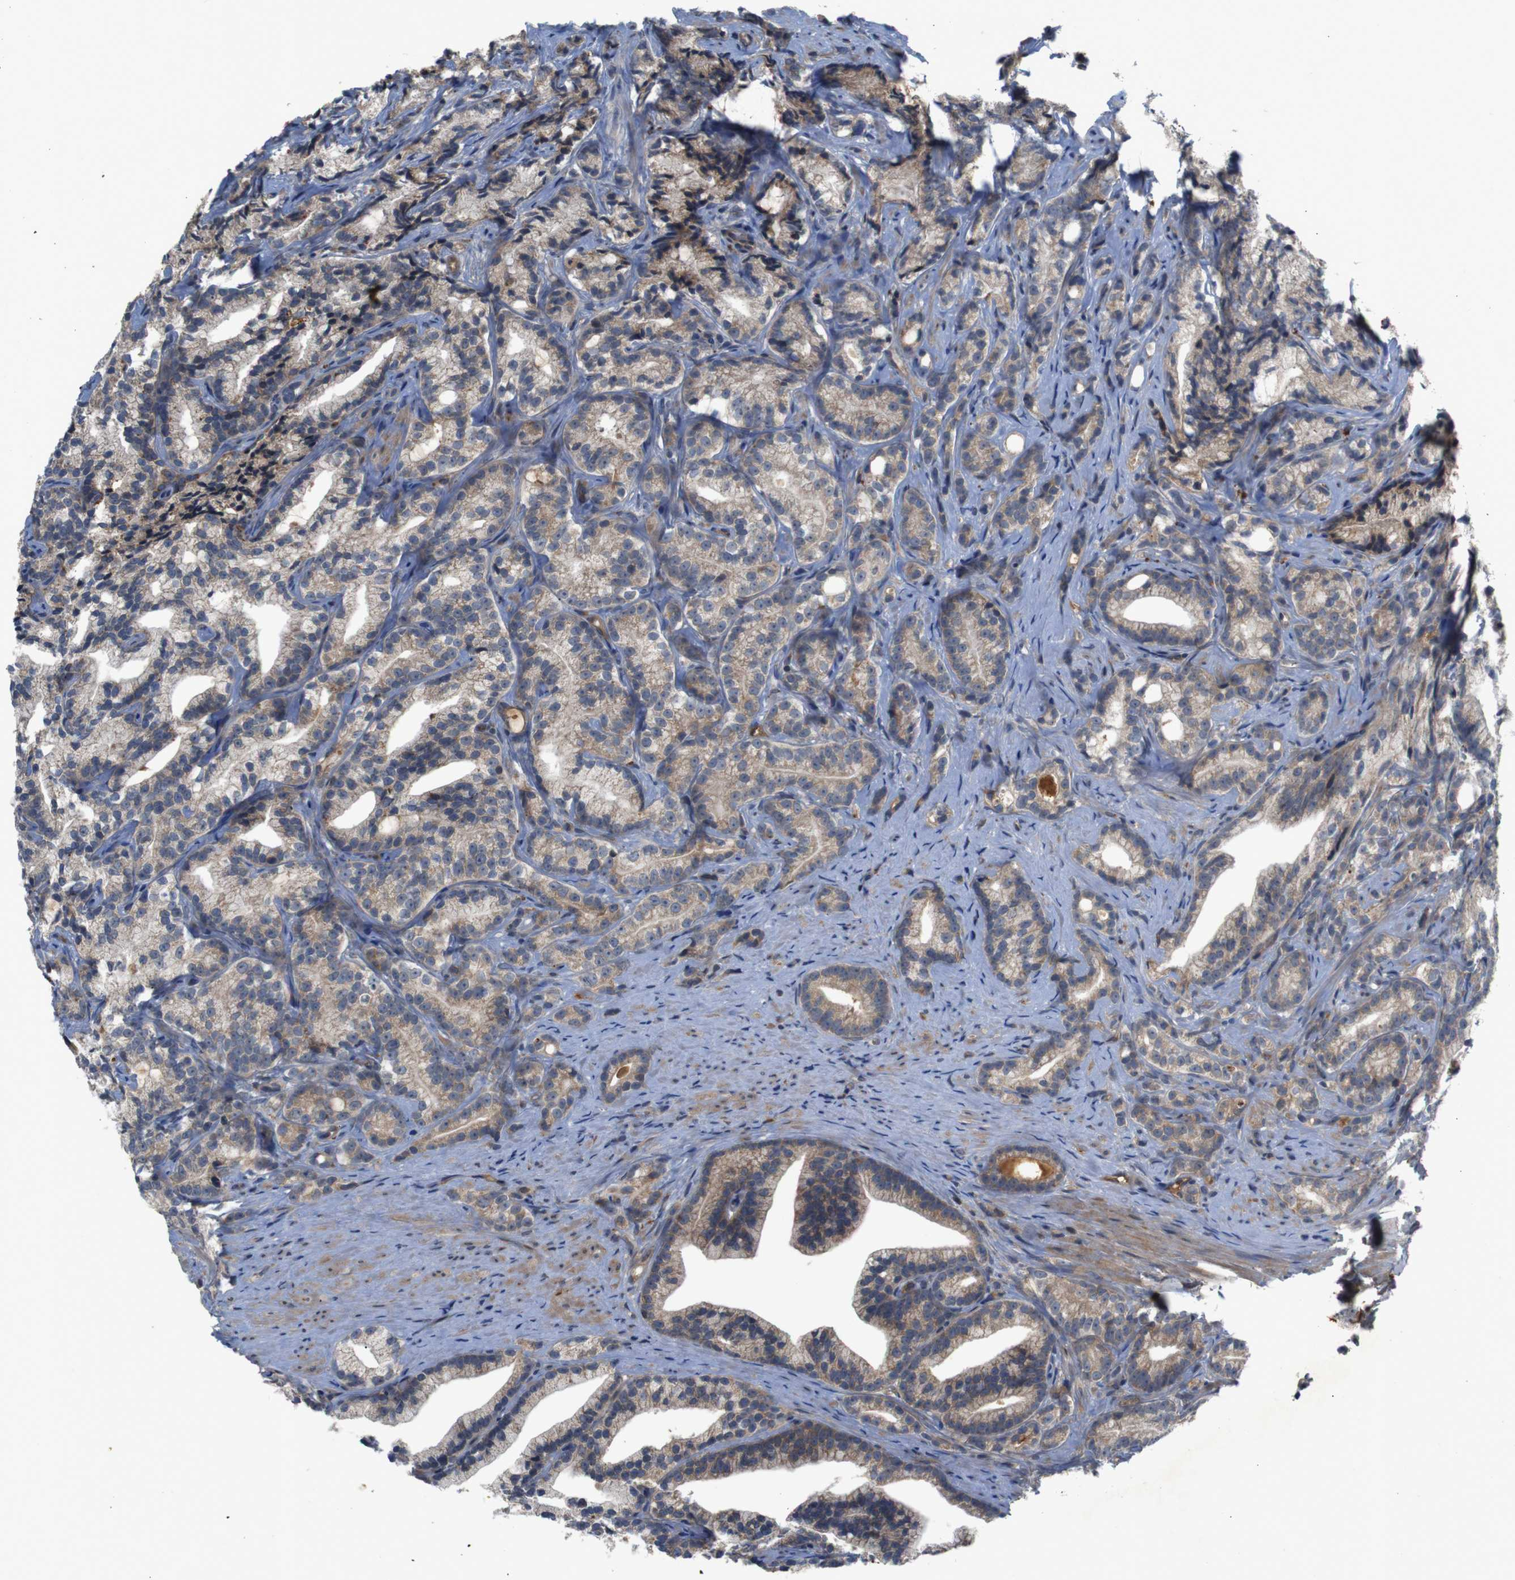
{"staining": {"intensity": "moderate", "quantity": ">75%", "location": "cytoplasmic/membranous"}, "tissue": "prostate cancer", "cell_type": "Tumor cells", "image_type": "cancer", "snomed": [{"axis": "morphology", "description": "Adenocarcinoma, Low grade"}, {"axis": "topography", "description": "Prostate"}], "caption": "A medium amount of moderate cytoplasmic/membranous expression is appreciated in about >75% of tumor cells in prostate cancer tissue. The staining was performed using DAB to visualize the protein expression in brown, while the nuclei were stained in blue with hematoxylin (Magnification: 20x).", "gene": "PTPN1", "patient": {"sex": "male", "age": 89}}